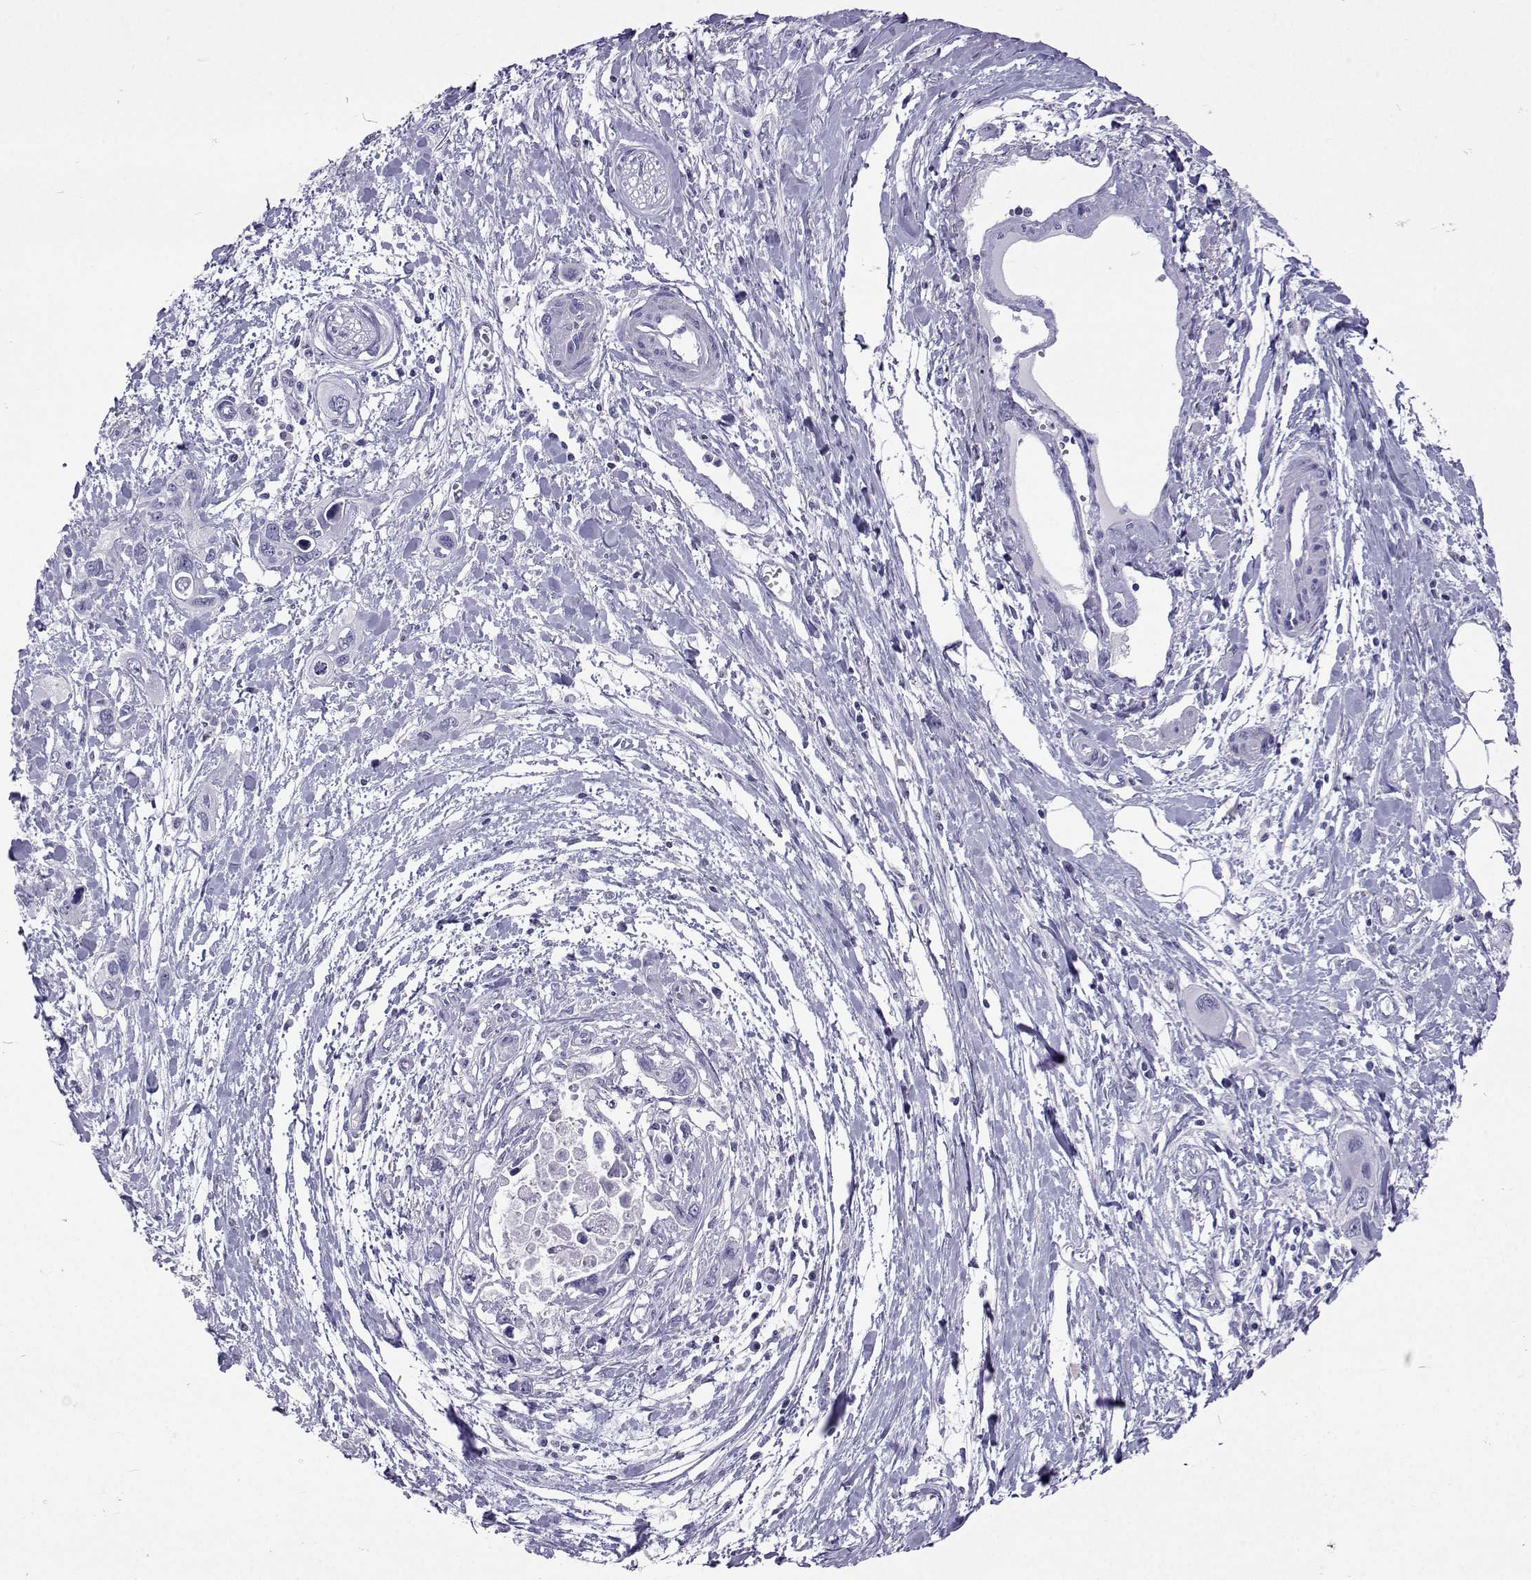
{"staining": {"intensity": "negative", "quantity": "none", "location": "none"}, "tissue": "pancreatic cancer", "cell_type": "Tumor cells", "image_type": "cancer", "snomed": [{"axis": "morphology", "description": "Adenocarcinoma, NOS"}, {"axis": "topography", "description": "Pancreas"}], "caption": "Immunohistochemistry (IHC) of pancreatic cancer reveals no staining in tumor cells. The staining was performed using DAB to visualize the protein expression in brown, while the nuclei were stained in blue with hematoxylin (Magnification: 20x).", "gene": "GALM", "patient": {"sex": "male", "age": 60}}